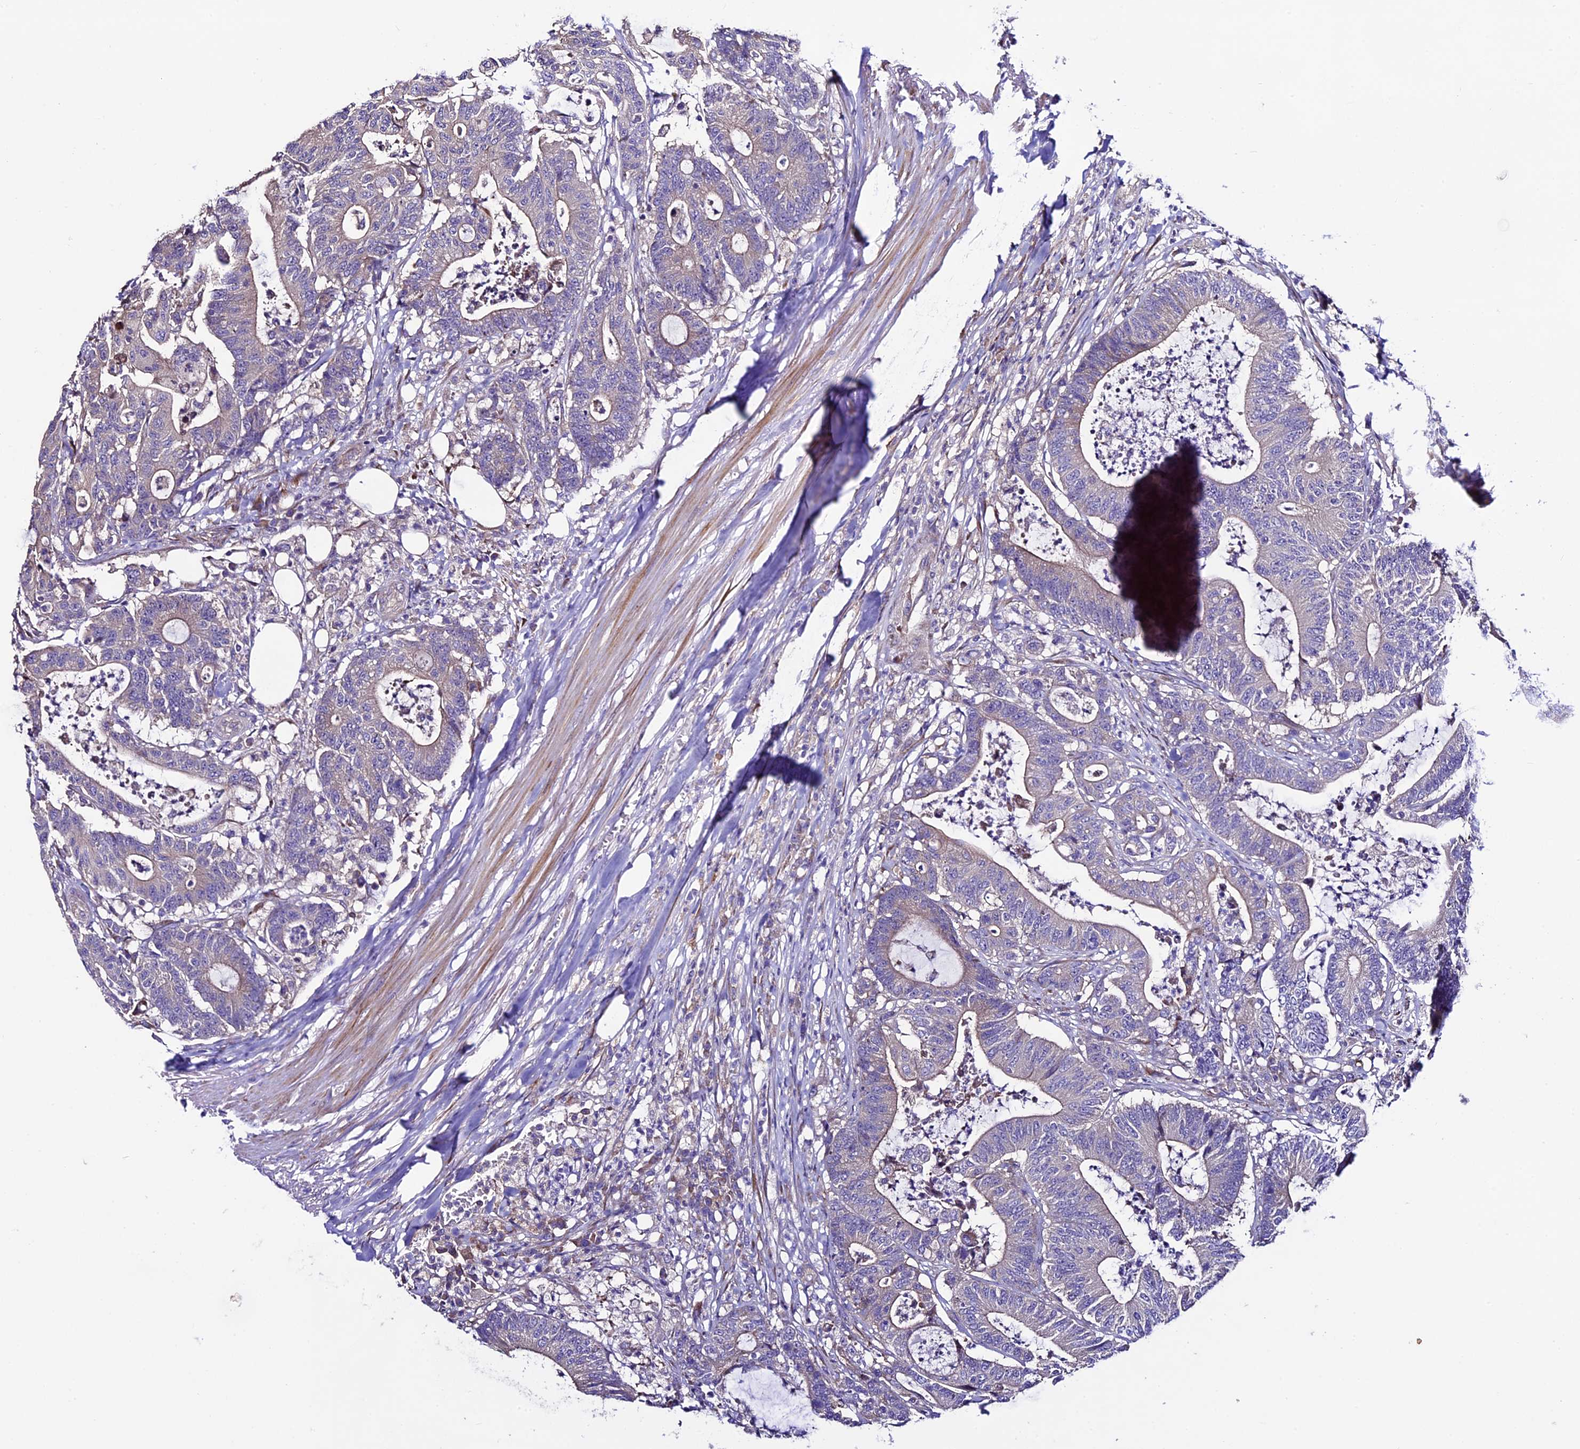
{"staining": {"intensity": "weak", "quantity": "<25%", "location": "cytoplasmic/membranous"}, "tissue": "colorectal cancer", "cell_type": "Tumor cells", "image_type": "cancer", "snomed": [{"axis": "morphology", "description": "Adenocarcinoma, NOS"}, {"axis": "topography", "description": "Colon"}], "caption": "Tumor cells are negative for protein expression in human colorectal cancer.", "gene": "SPIRE1", "patient": {"sex": "female", "age": 84}}